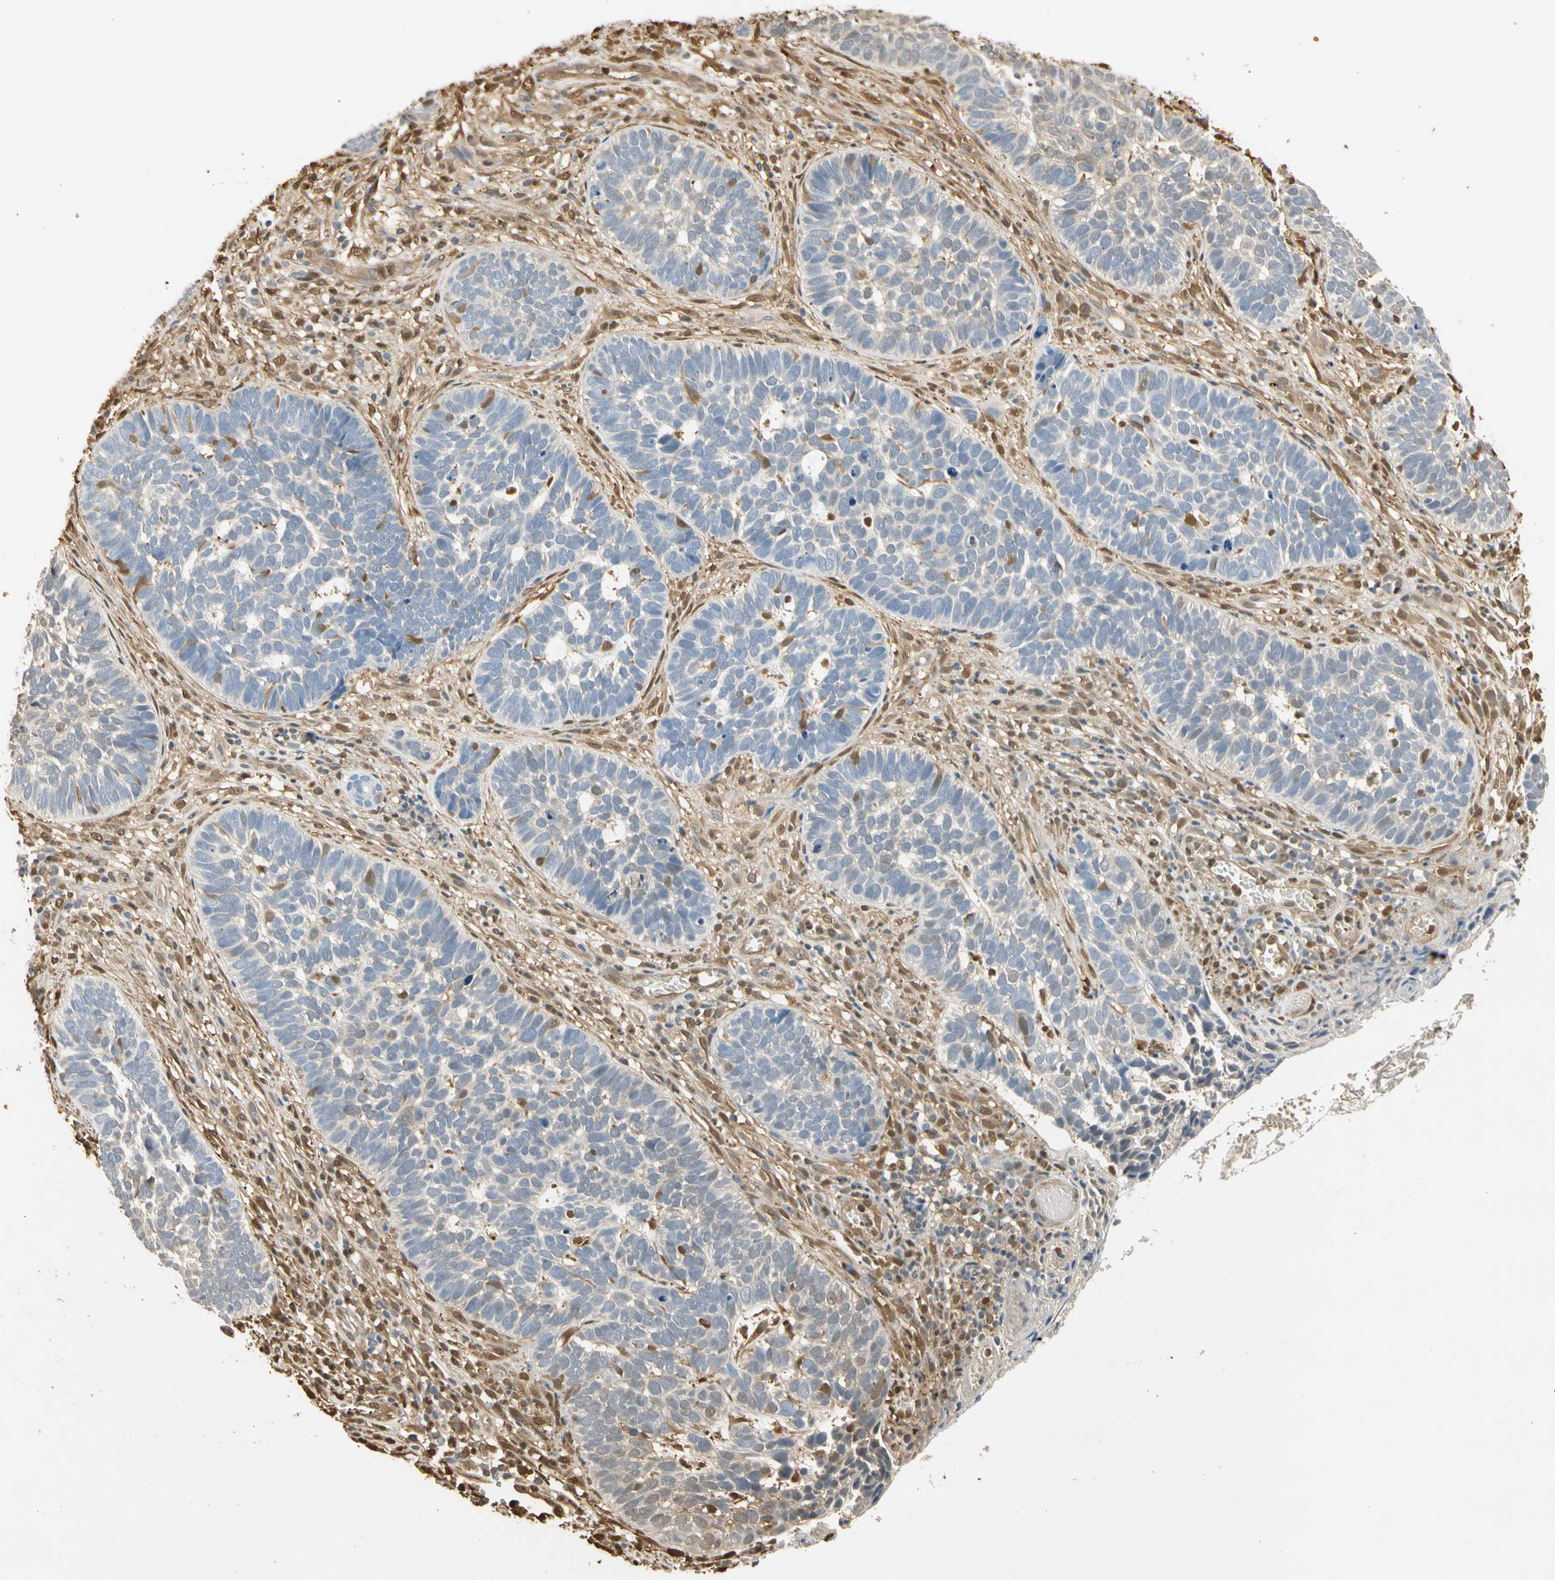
{"staining": {"intensity": "weak", "quantity": "<25%", "location": "cytoplasmic/membranous"}, "tissue": "skin cancer", "cell_type": "Tumor cells", "image_type": "cancer", "snomed": [{"axis": "morphology", "description": "Basal cell carcinoma"}, {"axis": "topography", "description": "Skin"}], "caption": "There is no significant expression in tumor cells of skin cancer (basal cell carcinoma). The staining was performed using DAB to visualize the protein expression in brown, while the nuclei were stained in blue with hematoxylin (Magnification: 20x).", "gene": "S100A6", "patient": {"sex": "male", "age": 87}}